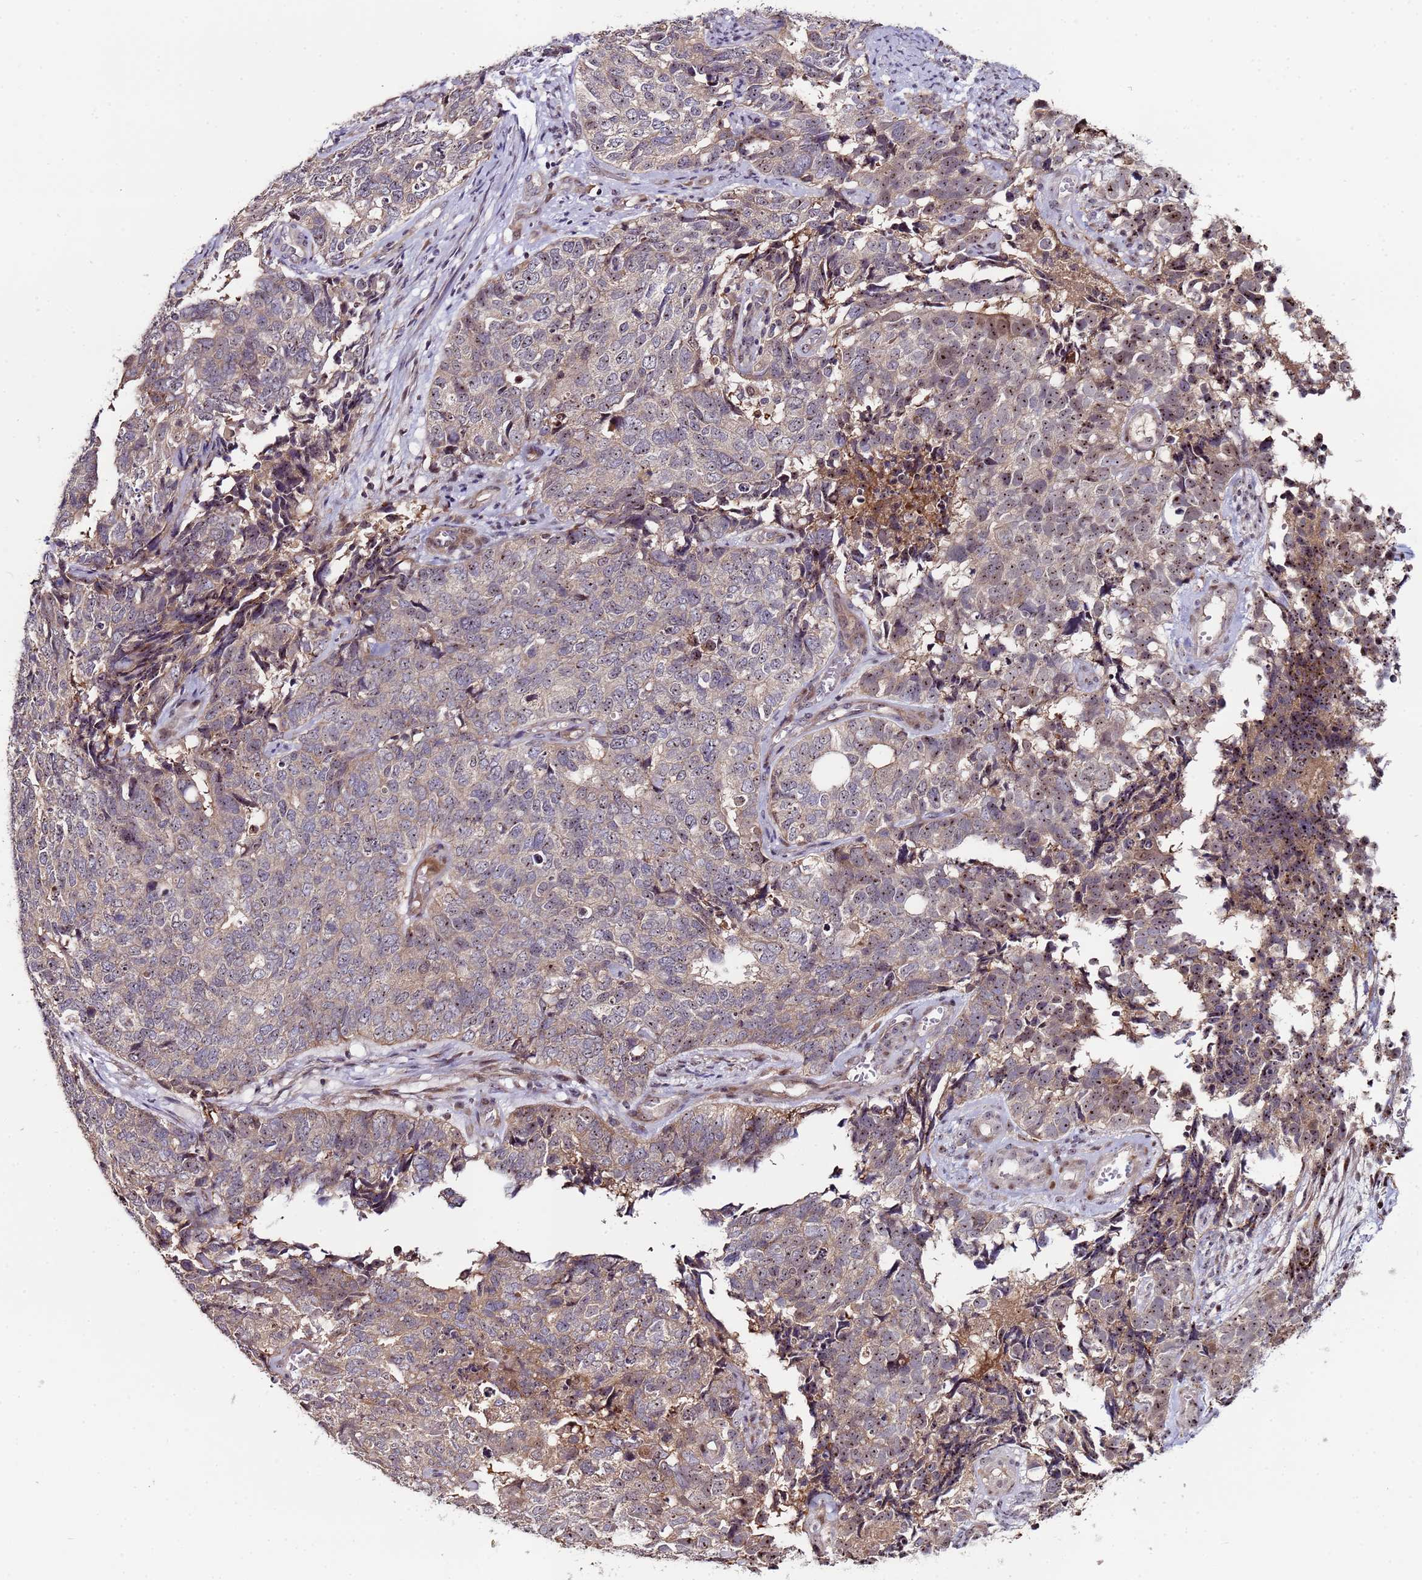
{"staining": {"intensity": "moderate", "quantity": "<25%", "location": "cytoplasmic/membranous,nuclear"}, "tissue": "cervical cancer", "cell_type": "Tumor cells", "image_type": "cancer", "snomed": [{"axis": "morphology", "description": "Squamous cell carcinoma, NOS"}, {"axis": "topography", "description": "Cervix"}], "caption": "This photomicrograph shows cervical squamous cell carcinoma stained with immunohistochemistry (IHC) to label a protein in brown. The cytoplasmic/membranous and nuclear of tumor cells show moderate positivity for the protein. Nuclei are counter-stained blue.", "gene": "KRI1", "patient": {"sex": "female", "age": 63}}